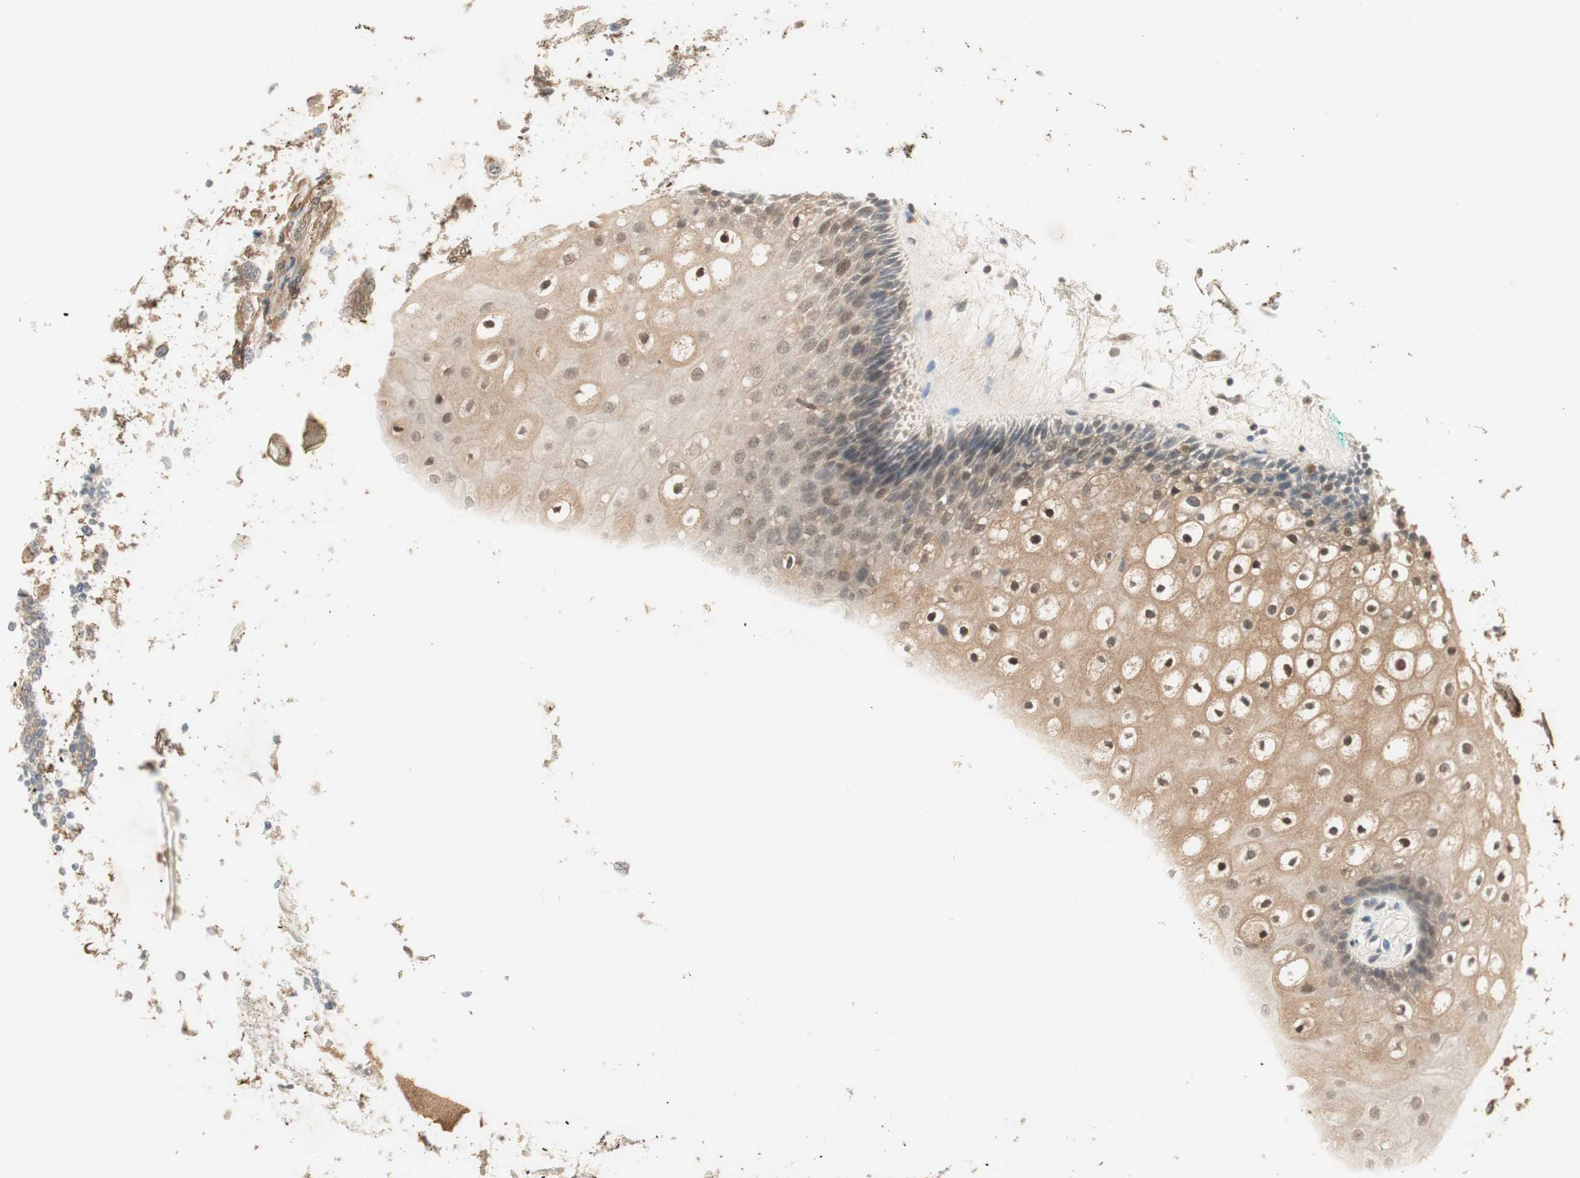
{"staining": {"intensity": "moderate", "quantity": "25%-75%", "location": "cytoplasmic/membranous,nuclear"}, "tissue": "oral mucosa", "cell_type": "Squamous epithelial cells", "image_type": "normal", "snomed": [{"axis": "morphology", "description": "Normal tissue, NOS"}, {"axis": "topography", "description": "Skeletal muscle"}, {"axis": "topography", "description": "Oral tissue"}, {"axis": "topography", "description": "Peripheral nerve tissue"}], "caption": "Protein expression analysis of benign oral mucosa exhibits moderate cytoplasmic/membranous,nuclear expression in approximately 25%-75% of squamous epithelial cells. (DAB (3,3'-diaminobenzidine) IHC with brightfield microscopy, high magnification).", "gene": "RNGTT", "patient": {"sex": "female", "age": 84}}